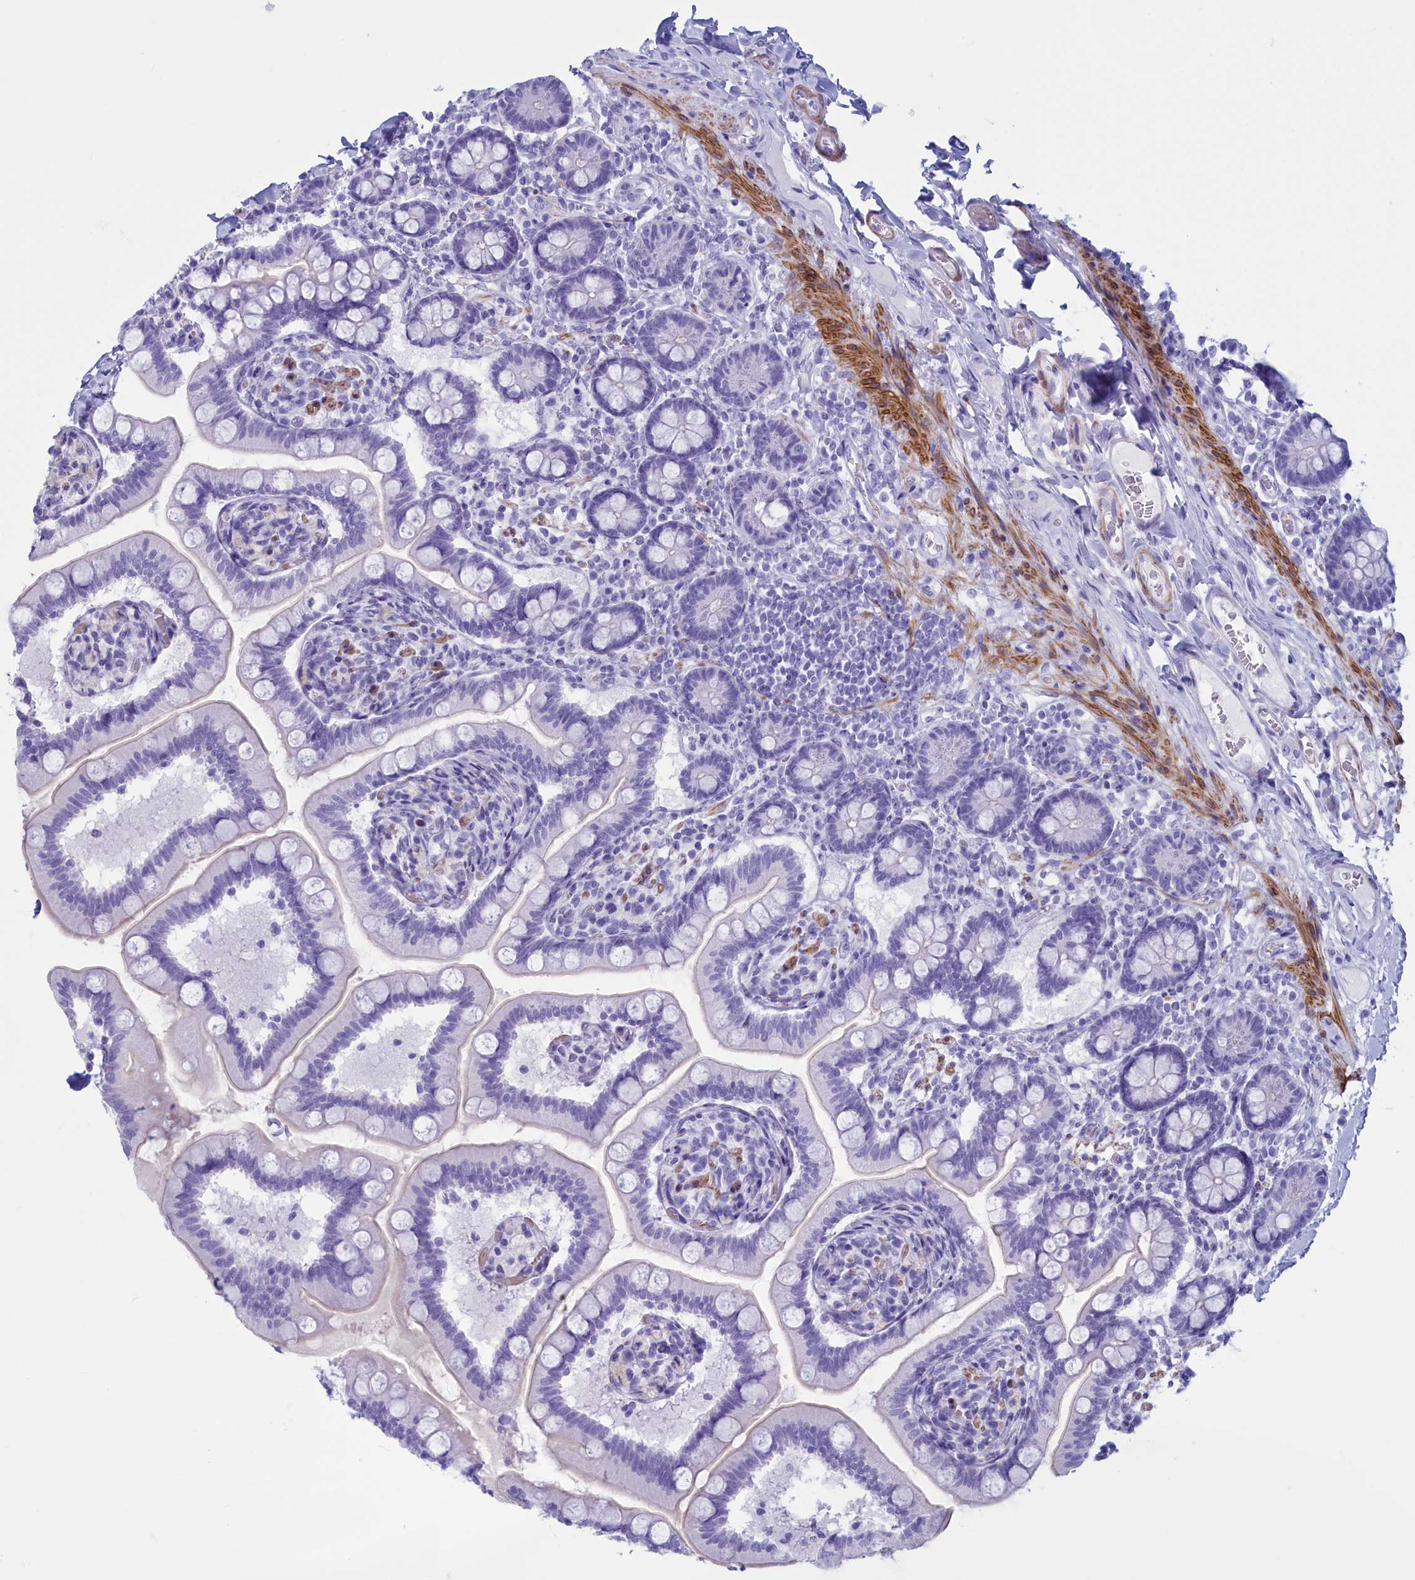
{"staining": {"intensity": "weak", "quantity": "25%-75%", "location": "cytoplasmic/membranous"}, "tissue": "small intestine", "cell_type": "Glandular cells", "image_type": "normal", "snomed": [{"axis": "morphology", "description": "Normal tissue, NOS"}, {"axis": "topography", "description": "Small intestine"}], "caption": "Small intestine stained for a protein reveals weak cytoplasmic/membranous positivity in glandular cells.", "gene": "GAPDHS", "patient": {"sex": "female", "age": 64}}